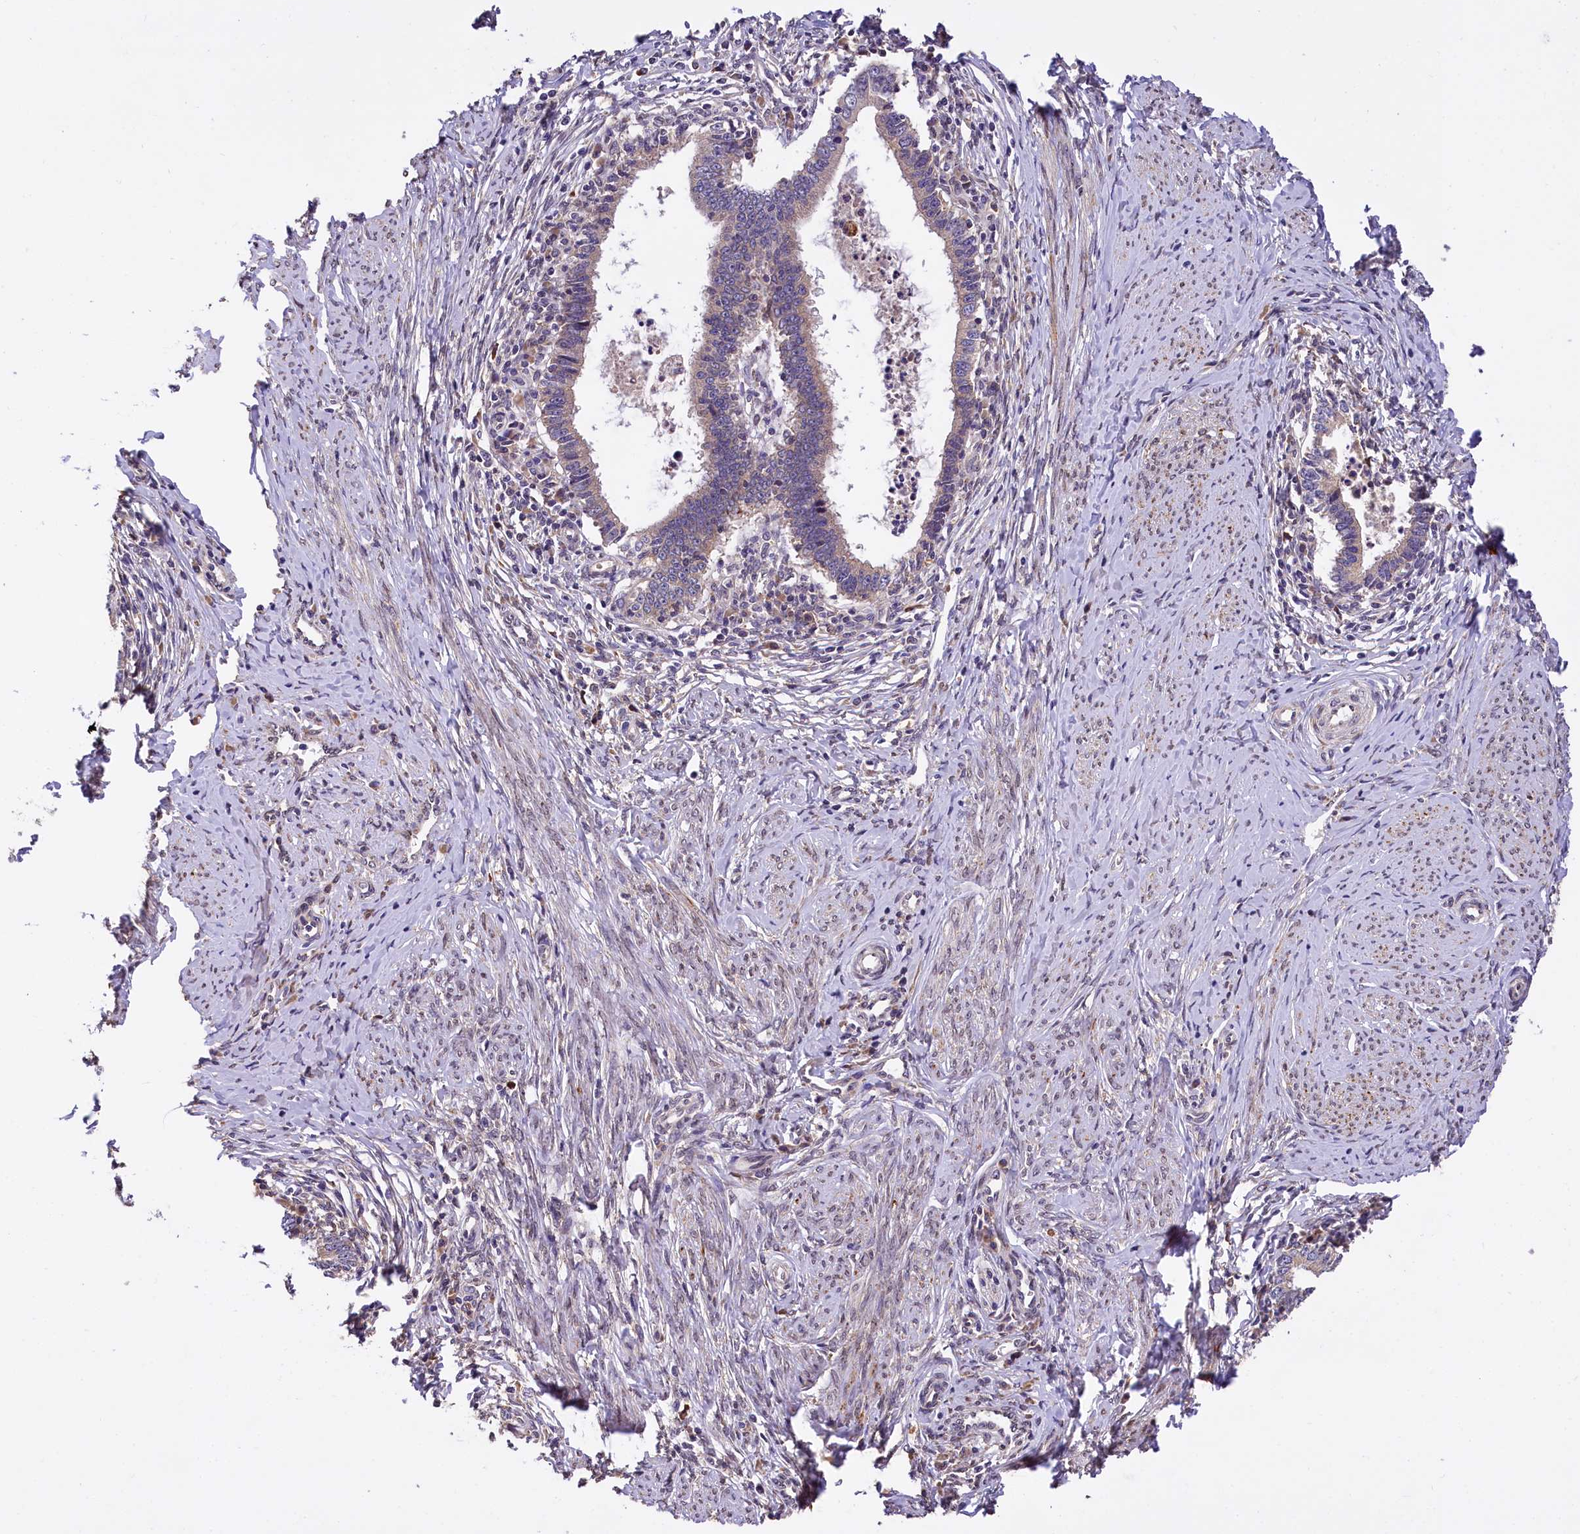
{"staining": {"intensity": "moderate", "quantity": "25%-75%", "location": "cytoplasmic/membranous"}, "tissue": "cervical cancer", "cell_type": "Tumor cells", "image_type": "cancer", "snomed": [{"axis": "morphology", "description": "Adenocarcinoma, NOS"}, {"axis": "topography", "description": "Cervix"}], "caption": "Immunohistochemistry histopathology image of neoplastic tissue: cervical cancer stained using immunohistochemistry exhibits medium levels of moderate protein expression localized specifically in the cytoplasmic/membranous of tumor cells, appearing as a cytoplasmic/membranous brown color.", "gene": "SUPV3L1", "patient": {"sex": "female", "age": 36}}